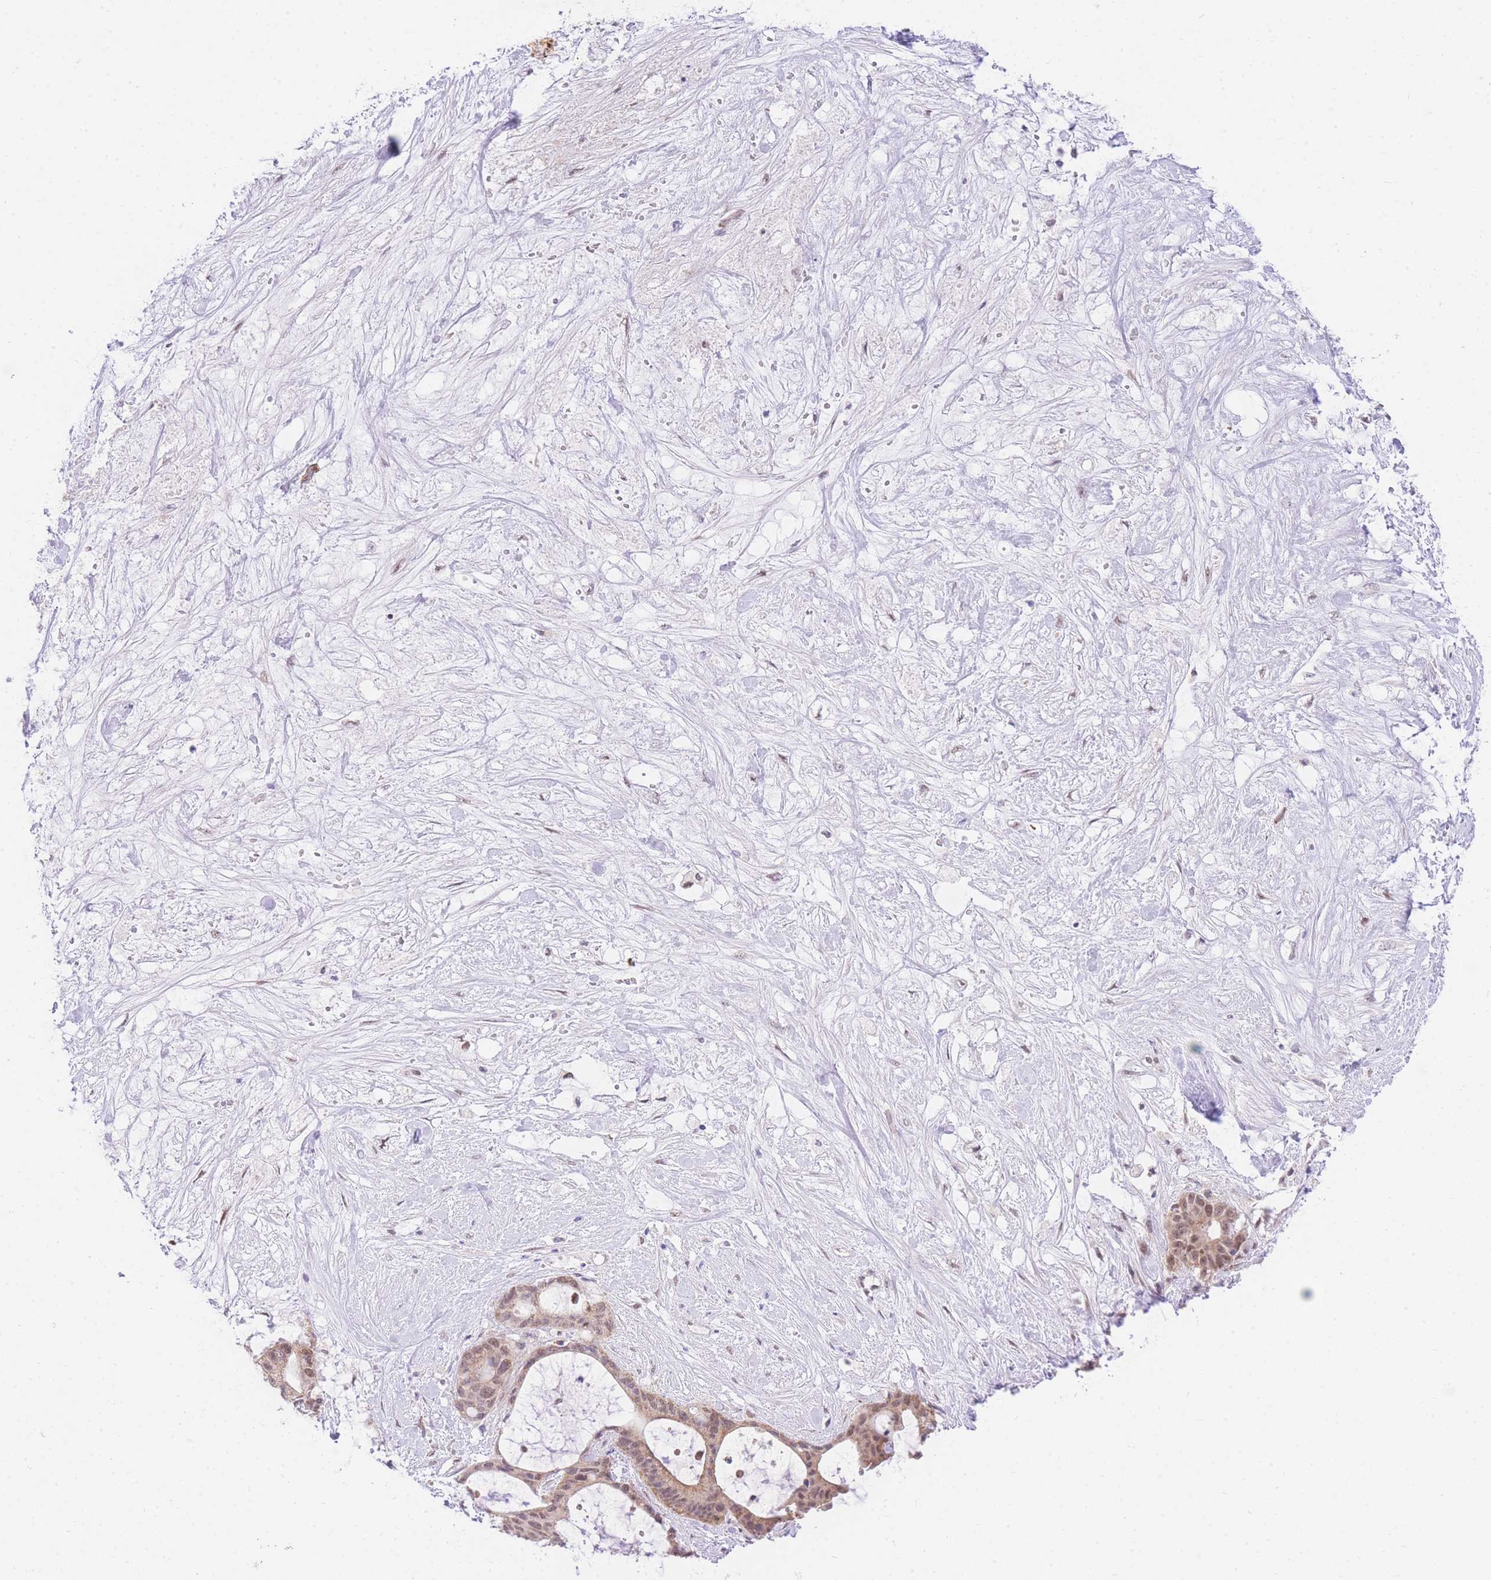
{"staining": {"intensity": "moderate", "quantity": ">75%", "location": "cytoplasmic/membranous,nuclear"}, "tissue": "liver cancer", "cell_type": "Tumor cells", "image_type": "cancer", "snomed": [{"axis": "morphology", "description": "Normal tissue, NOS"}, {"axis": "morphology", "description": "Cholangiocarcinoma"}, {"axis": "topography", "description": "Liver"}, {"axis": "topography", "description": "Peripheral nerve tissue"}], "caption": "IHC of human liver cancer (cholangiocarcinoma) demonstrates medium levels of moderate cytoplasmic/membranous and nuclear positivity in approximately >75% of tumor cells. (DAB IHC, brown staining for protein, blue staining for nuclei).", "gene": "UBXN7", "patient": {"sex": "female", "age": 73}}